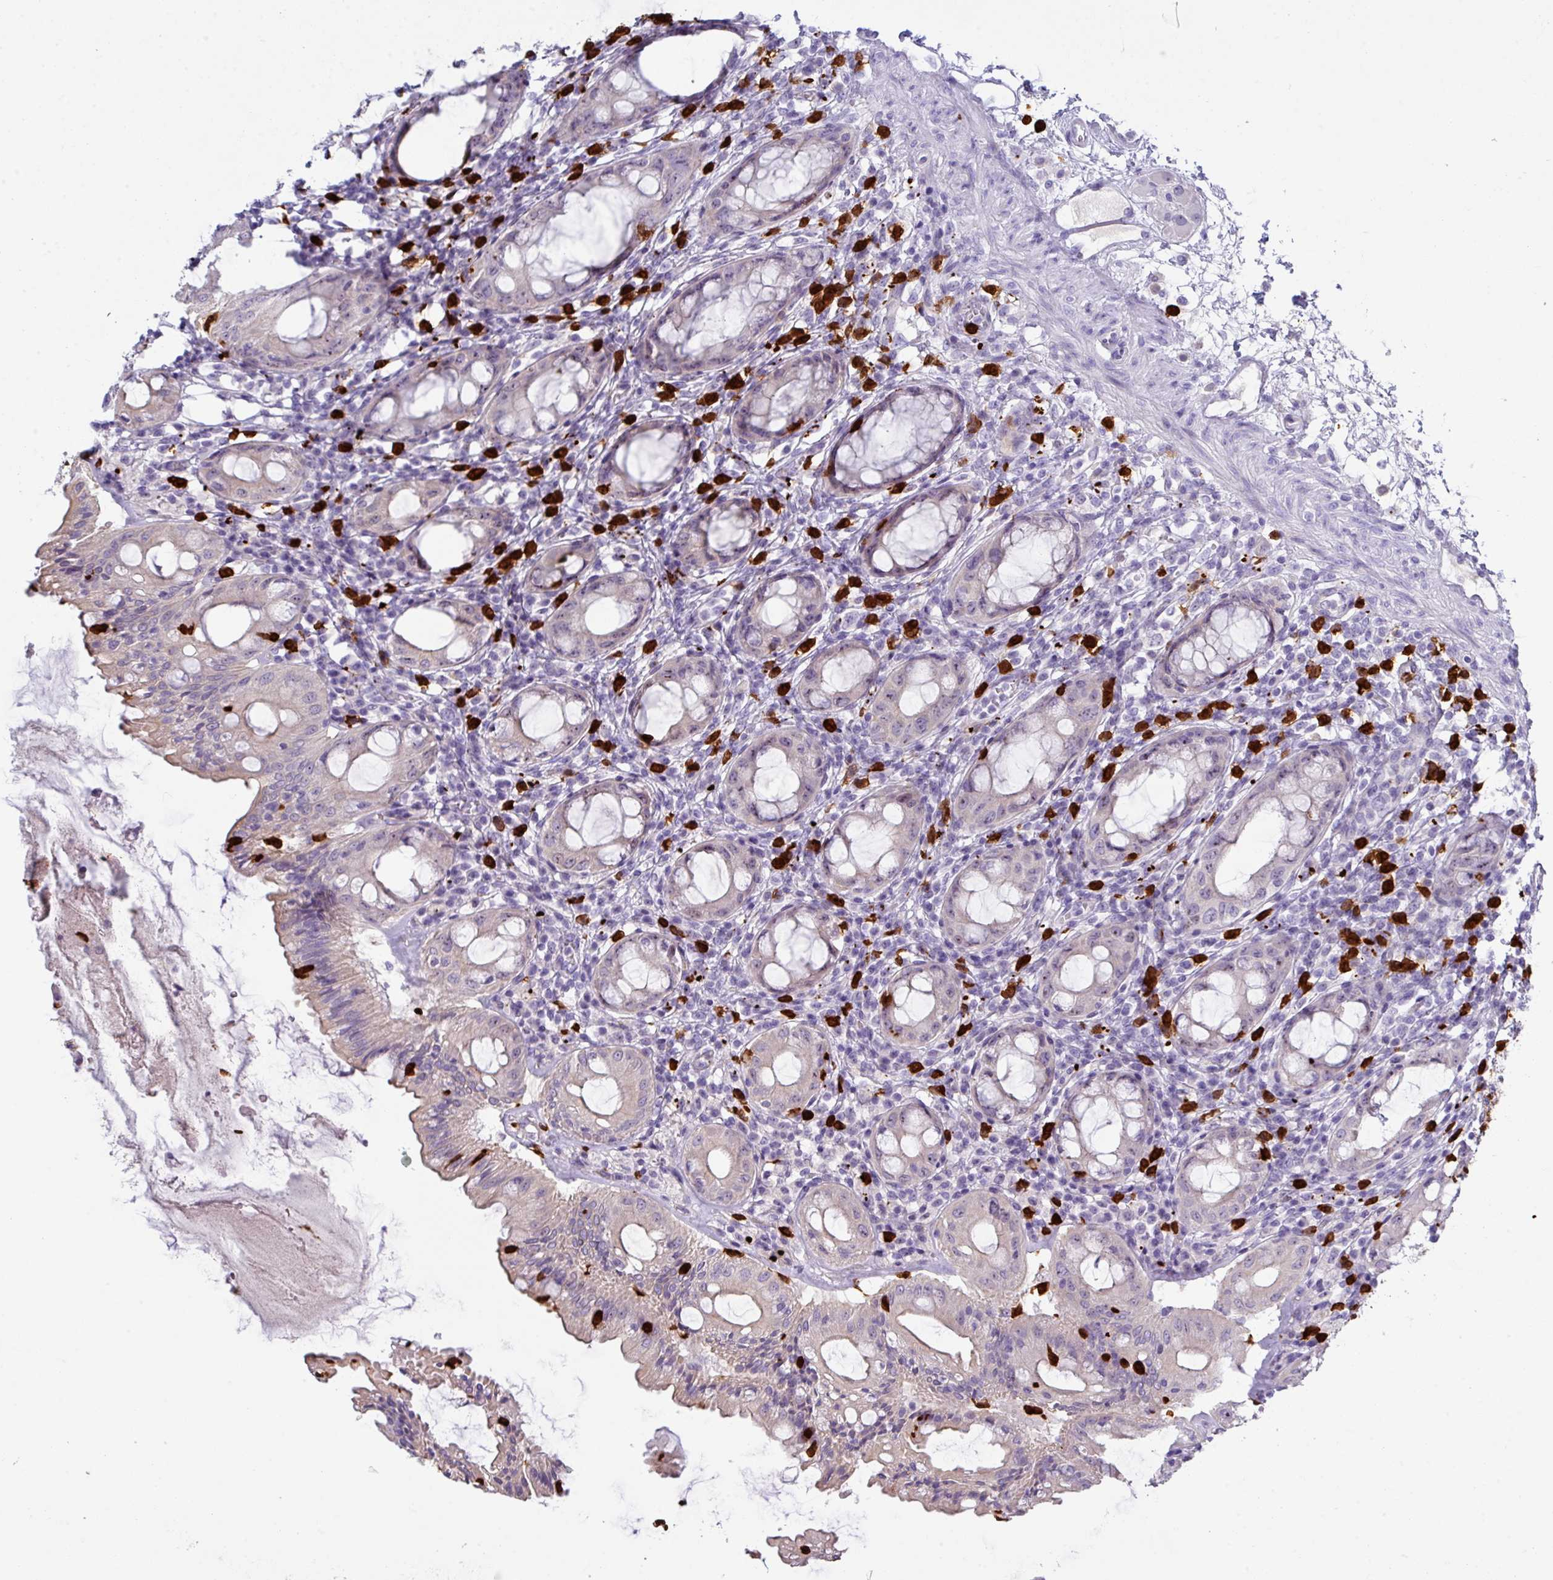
{"staining": {"intensity": "moderate", "quantity": "<25%", "location": "cytoplasmic/membranous"}, "tissue": "rectum", "cell_type": "Glandular cells", "image_type": "normal", "snomed": [{"axis": "morphology", "description": "Normal tissue, NOS"}, {"axis": "topography", "description": "Rectum"}], "caption": "The image shows a brown stain indicating the presence of a protein in the cytoplasmic/membranous of glandular cells in rectum. The staining is performed using DAB (3,3'-diaminobenzidine) brown chromogen to label protein expression. The nuclei are counter-stained blue using hematoxylin.", "gene": "MRM2", "patient": {"sex": "female", "age": 57}}